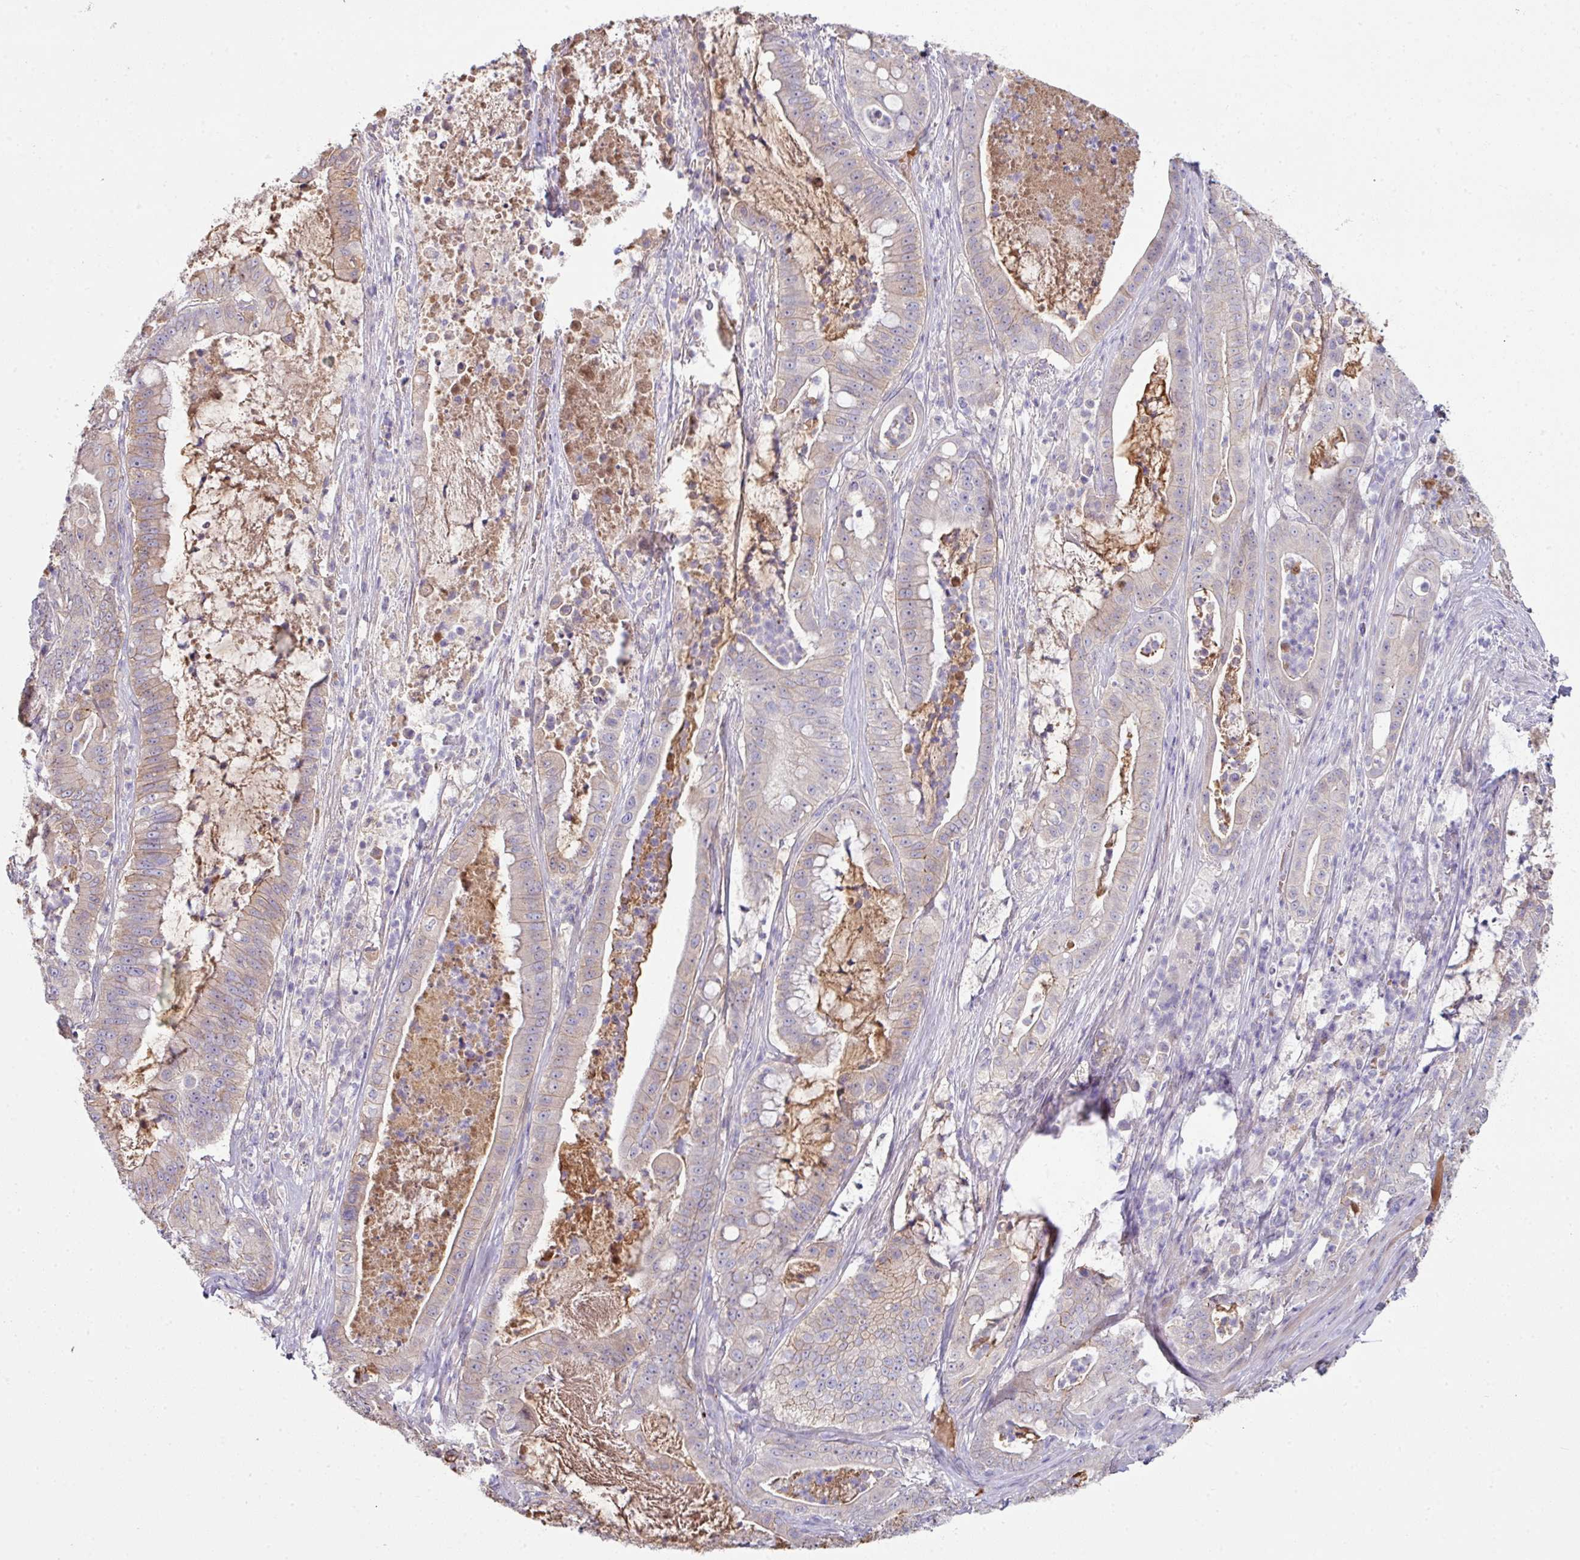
{"staining": {"intensity": "weak", "quantity": ">75%", "location": "cytoplasmic/membranous"}, "tissue": "pancreatic cancer", "cell_type": "Tumor cells", "image_type": "cancer", "snomed": [{"axis": "morphology", "description": "Adenocarcinoma, NOS"}, {"axis": "topography", "description": "Pancreas"}], "caption": "IHC (DAB) staining of human pancreatic cancer (adenocarcinoma) demonstrates weak cytoplasmic/membranous protein positivity in about >75% of tumor cells.", "gene": "SLAMF6", "patient": {"sex": "male", "age": 71}}